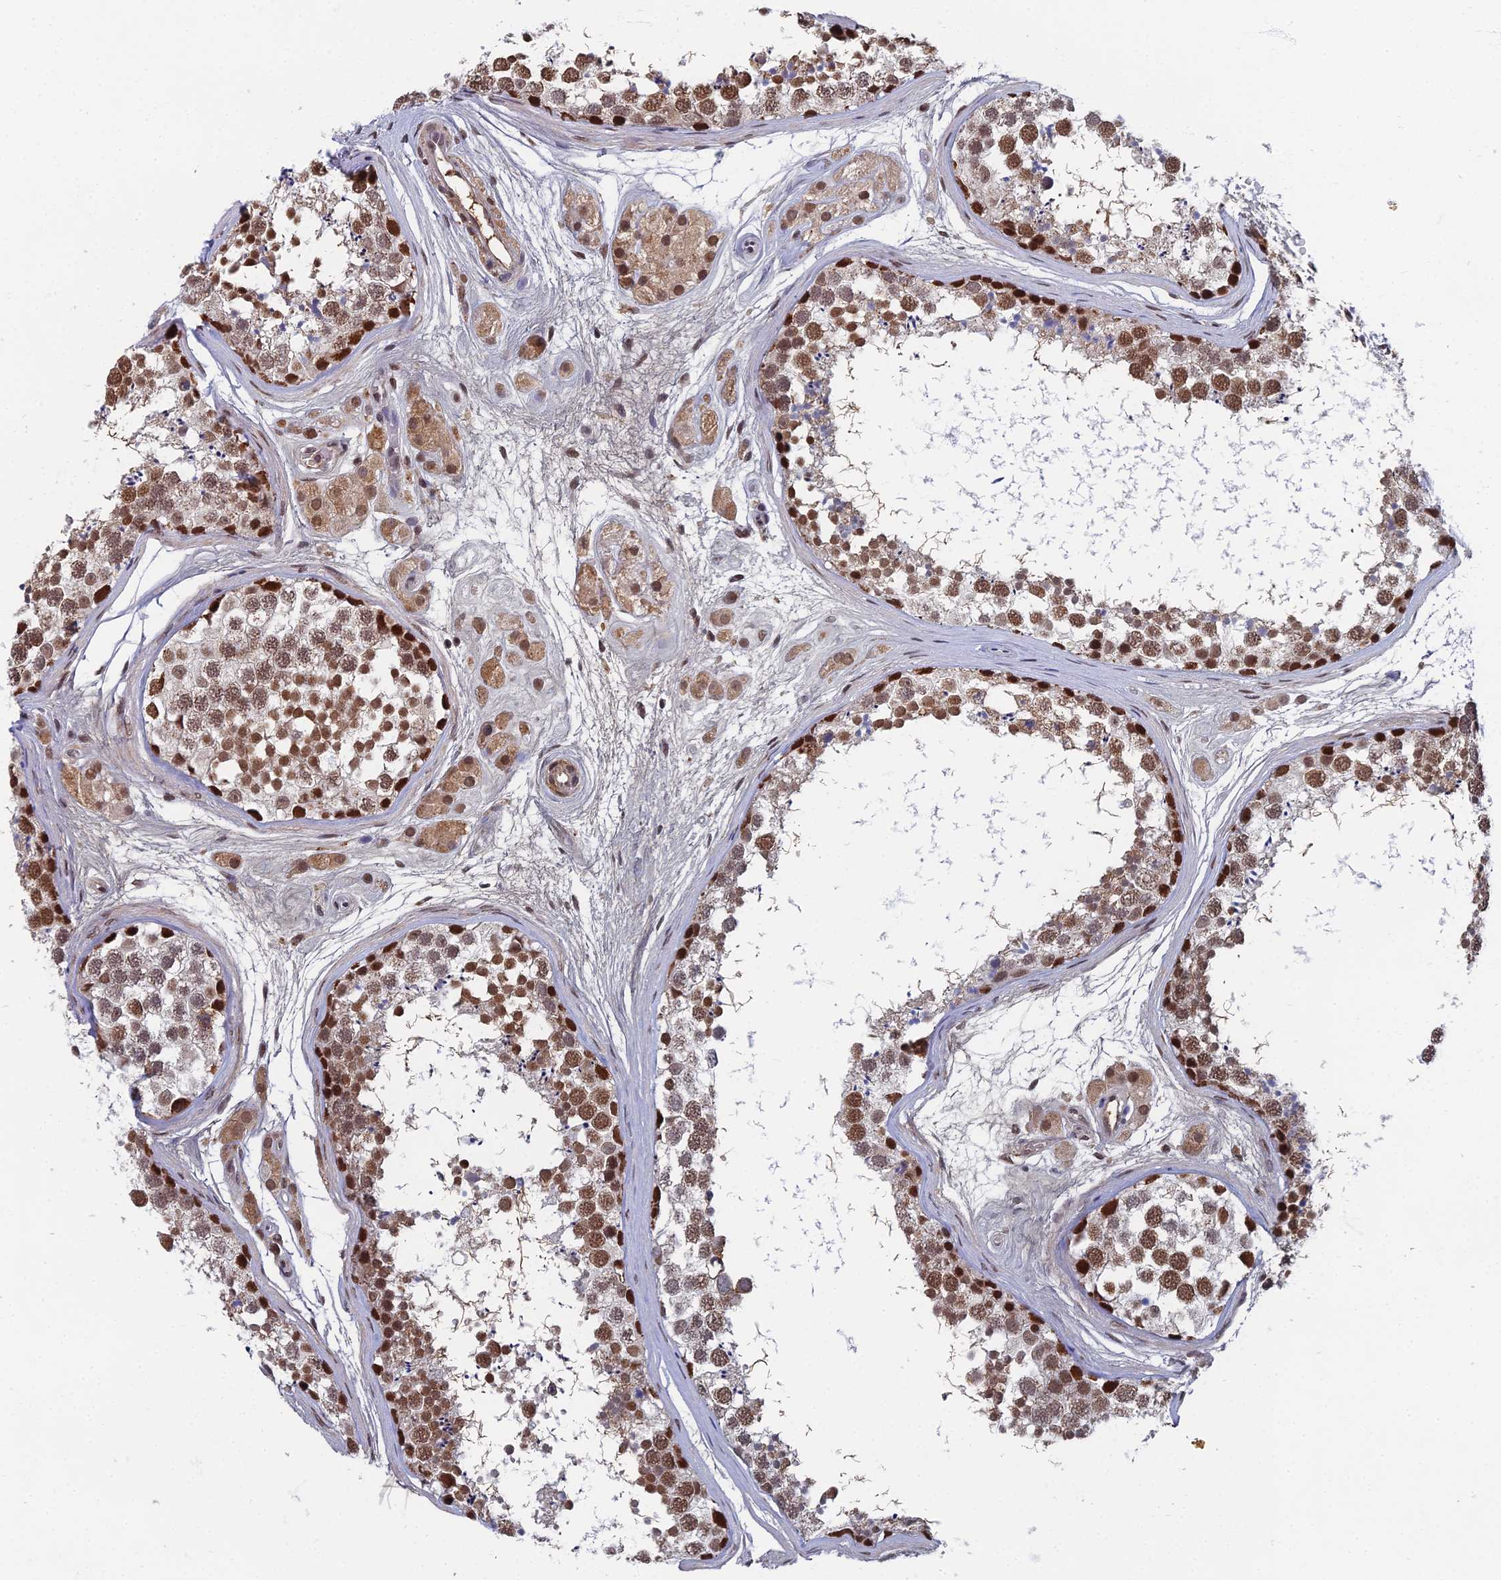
{"staining": {"intensity": "strong", "quantity": ">75%", "location": "nuclear"}, "tissue": "testis", "cell_type": "Cells in seminiferous ducts", "image_type": "normal", "snomed": [{"axis": "morphology", "description": "Normal tissue, NOS"}, {"axis": "topography", "description": "Testis"}], "caption": "Testis stained with immunohistochemistry shows strong nuclear expression in approximately >75% of cells in seminiferous ducts. Using DAB (brown) and hematoxylin (blue) stains, captured at high magnification using brightfield microscopy.", "gene": "TAF13", "patient": {"sex": "male", "age": 56}}